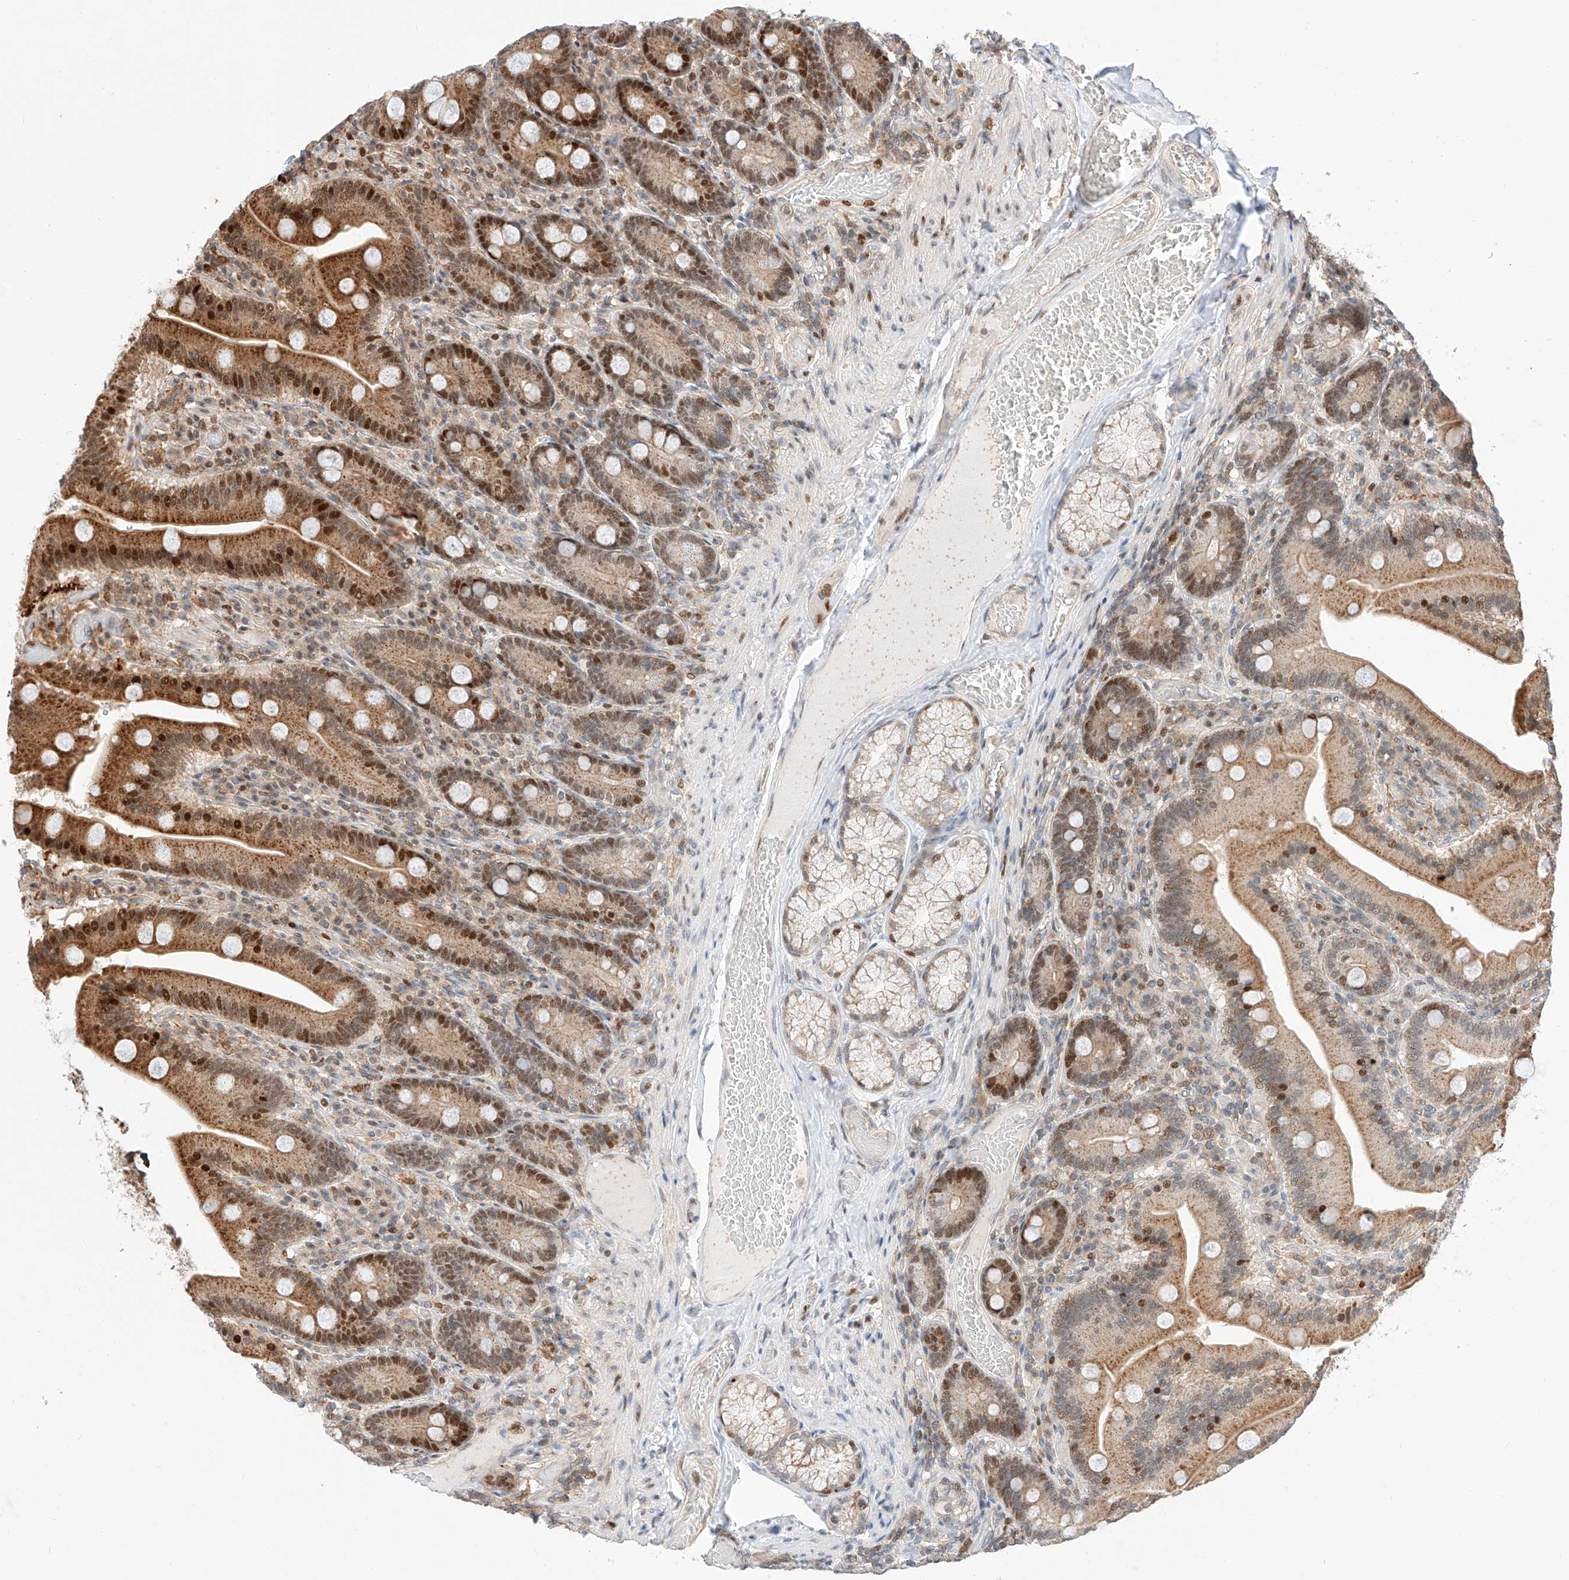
{"staining": {"intensity": "strong", "quantity": ">75%", "location": "cytoplasmic/membranous,nuclear"}, "tissue": "duodenum", "cell_type": "Glandular cells", "image_type": "normal", "snomed": [{"axis": "morphology", "description": "Normal tissue, NOS"}, {"axis": "topography", "description": "Duodenum"}], "caption": "High-magnification brightfield microscopy of unremarkable duodenum stained with DAB (brown) and counterstained with hematoxylin (blue). glandular cells exhibit strong cytoplasmic/membranous,nuclear staining is identified in about>75% of cells. Ihc stains the protein in brown and the nuclei are stained blue.", "gene": "HDAC9", "patient": {"sex": "female", "age": 62}}